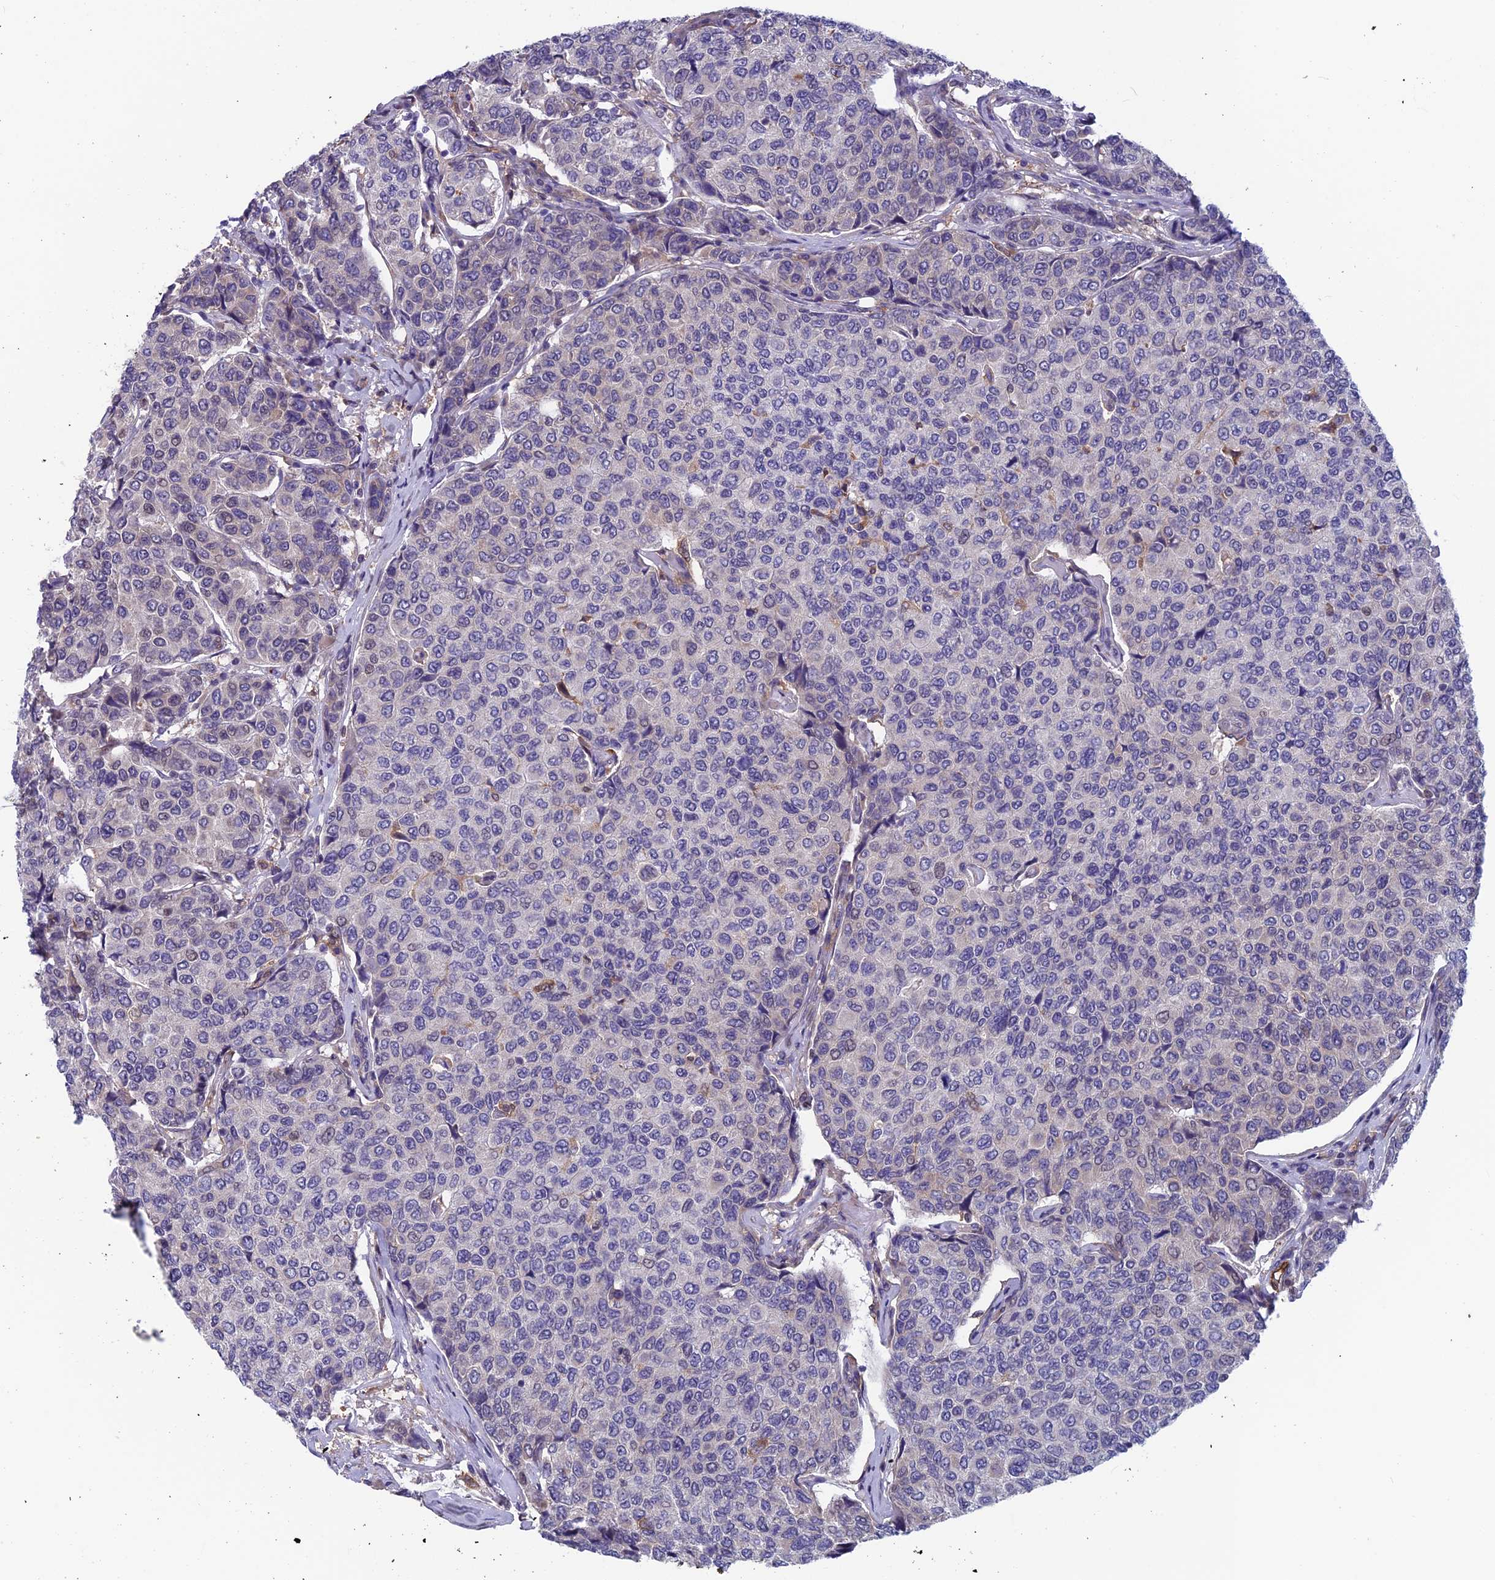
{"staining": {"intensity": "weak", "quantity": "<25%", "location": "cytoplasmic/membranous"}, "tissue": "breast cancer", "cell_type": "Tumor cells", "image_type": "cancer", "snomed": [{"axis": "morphology", "description": "Duct carcinoma"}, {"axis": "topography", "description": "Breast"}], "caption": "Breast infiltrating ductal carcinoma was stained to show a protein in brown. There is no significant expression in tumor cells.", "gene": "MAST2", "patient": {"sex": "female", "age": 55}}